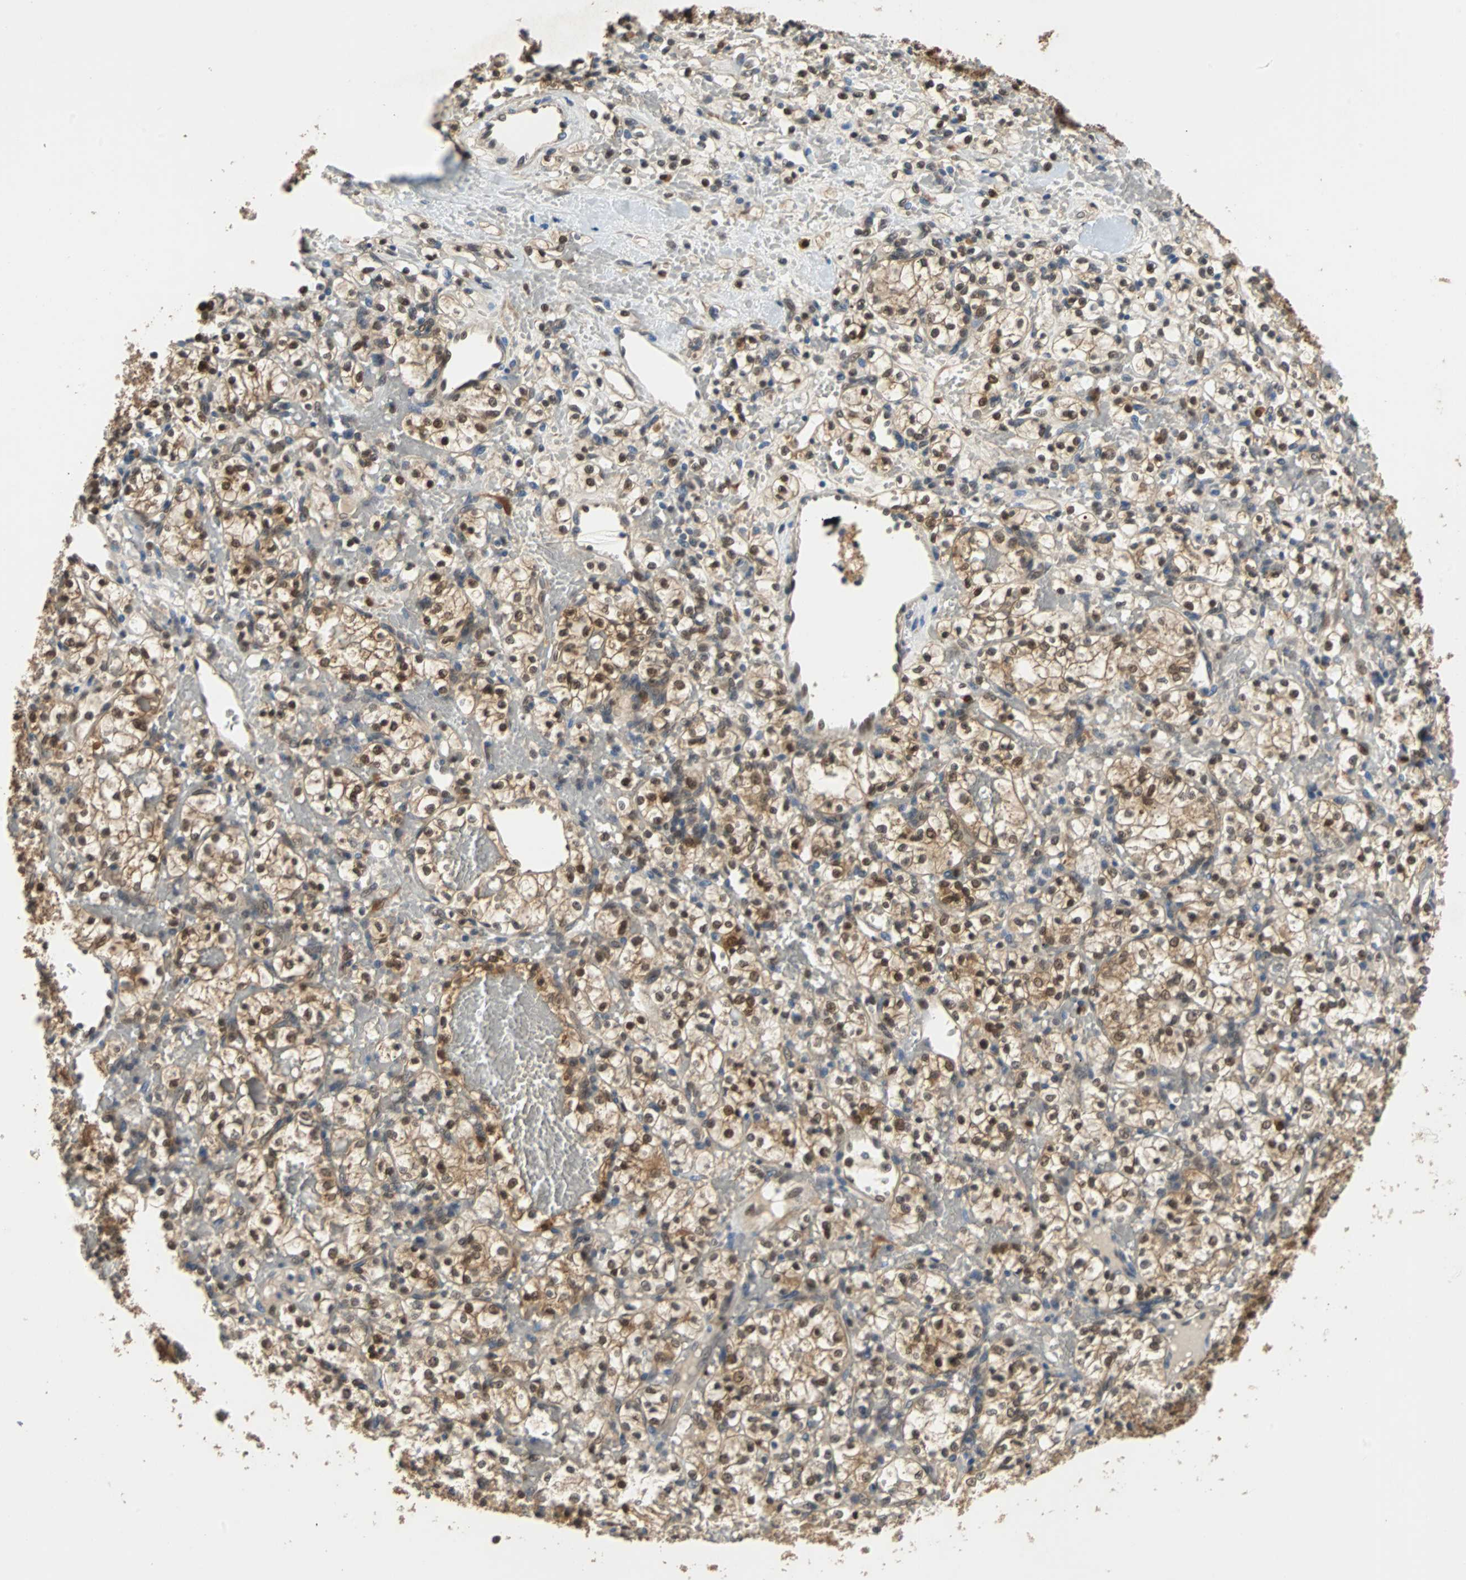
{"staining": {"intensity": "strong", "quantity": "25%-75%", "location": "nuclear"}, "tissue": "renal cancer", "cell_type": "Tumor cells", "image_type": "cancer", "snomed": [{"axis": "morphology", "description": "Adenocarcinoma, NOS"}, {"axis": "topography", "description": "Kidney"}], "caption": "Immunohistochemical staining of human renal cancer (adenocarcinoma) exhibits high levels of strong nuclear protein staining in about 25%-75% of tumor cells.", "gene": "PRDX6", "patient": {"sex": "female", "age": 60}}